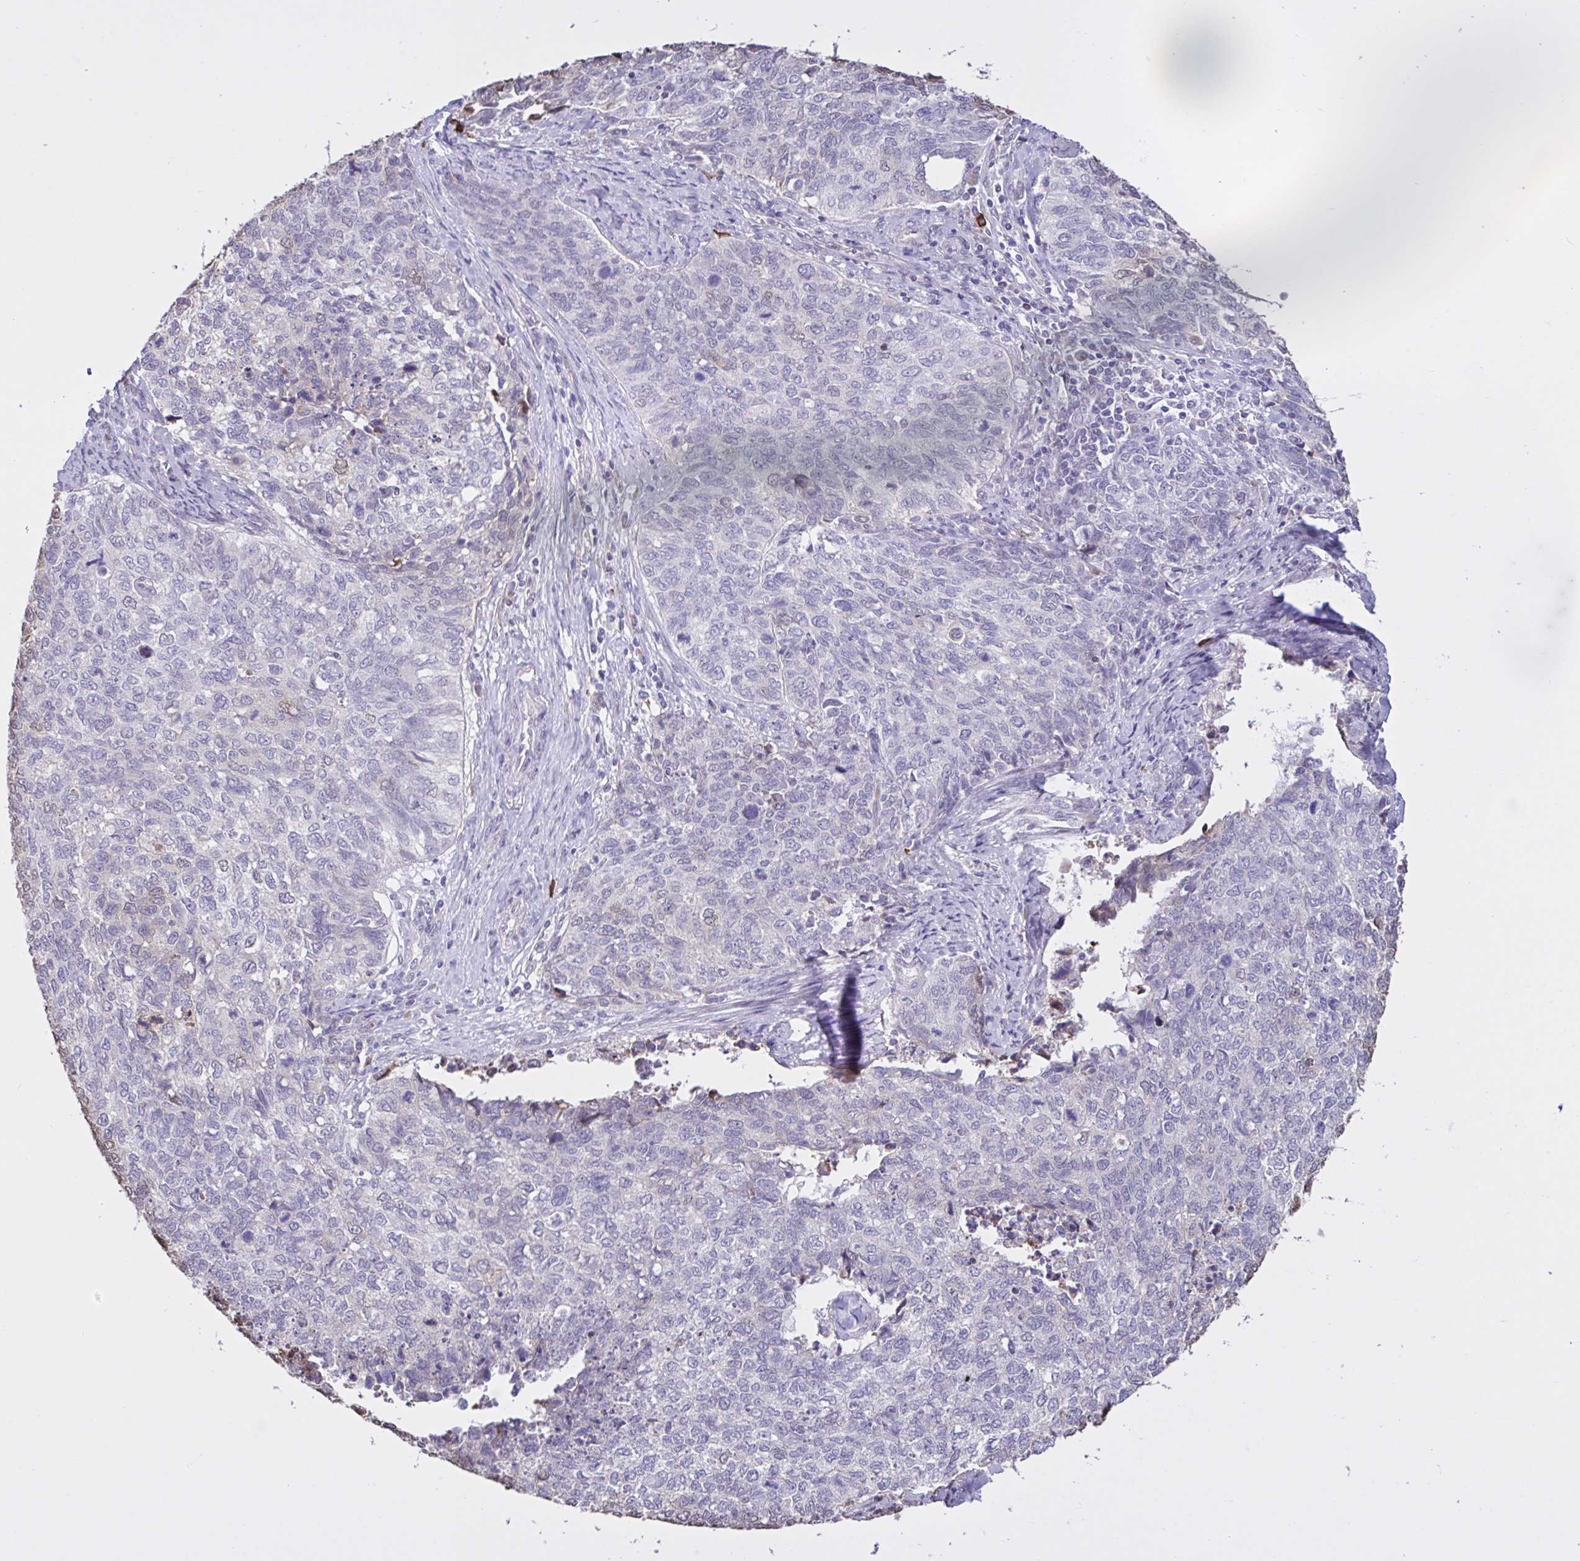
{"staining": {"intensity": "negative", "quantity": "none", "location": "none"}, "tissue": "cervical cancer", "cell_type": "Tumor cells", "image_type": "cancer", "snomed": [{"axis": "morphology", "description": "Adenocarcinoma, NOS"}, {"axis": "topography", "description": "Cervix"}], "caption": "Human cervical cancer stained for a protein using immunohistochemistry displays no expression in tumor cells.", "gene": "MRGPRX2", "patient": {"sex": "female", "age": 63}}